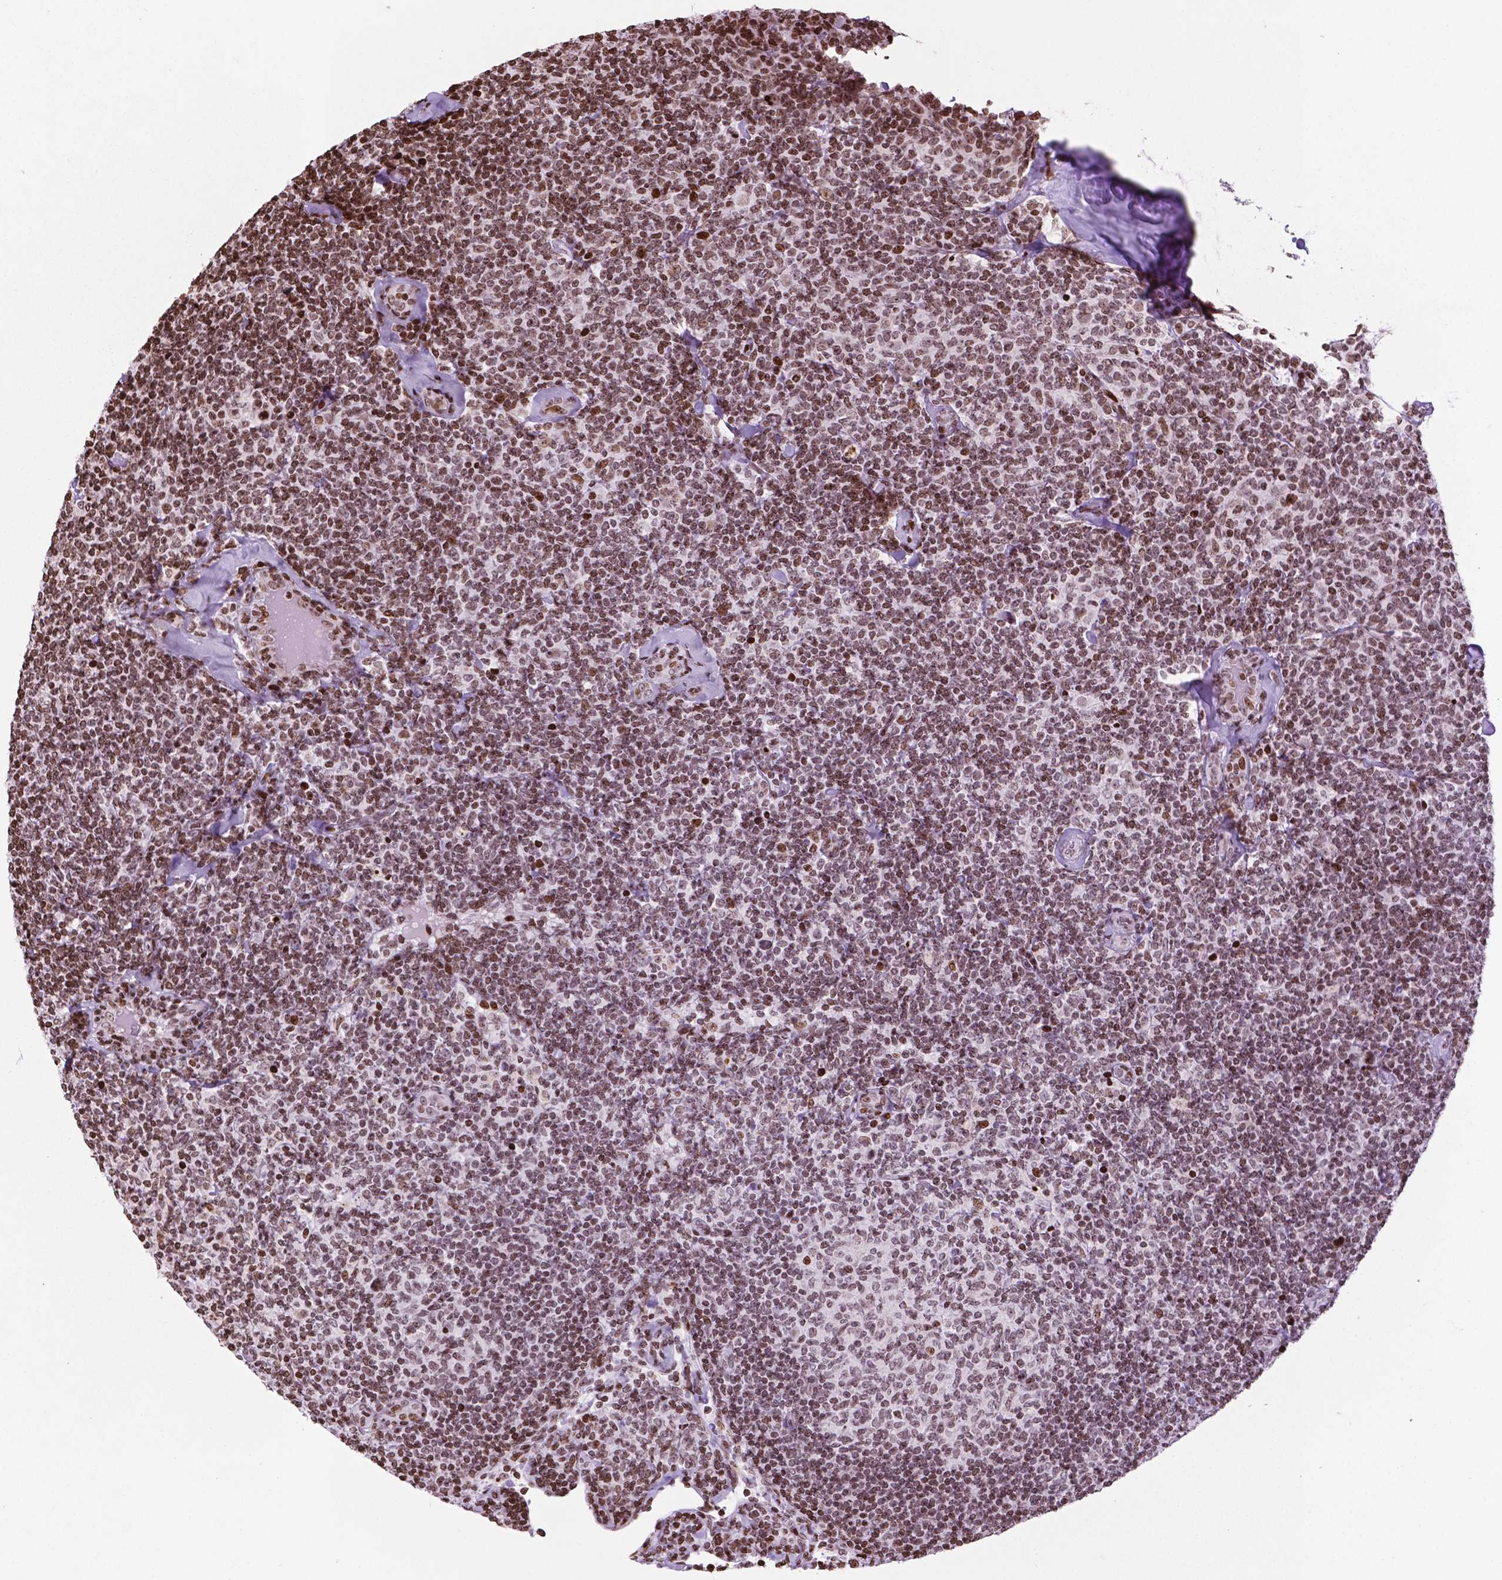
{"staining": {"intensity": "moderate", "quantity": ">75%", "location": "nuclear"}, "tissue": "lymphoma", "cell_type": "Tumor cells", "image_type": "cancer", "snomed": [{"axis": "morphology", "description": "Malignant lymphoma, non-Hodgkin's type, Low grade"}, {"axis": "topography", "description": "Lymph node"}], "caption": "Immunohistochemistry (IHC) of low-grade malignant lymphoma, non-Hodgkin's type reveals medium levels of moderate nuclear expression in approximately >75% of tumor cells.", "gene": "TMEM250", "patient": {"sex": "female", "age": 56}}